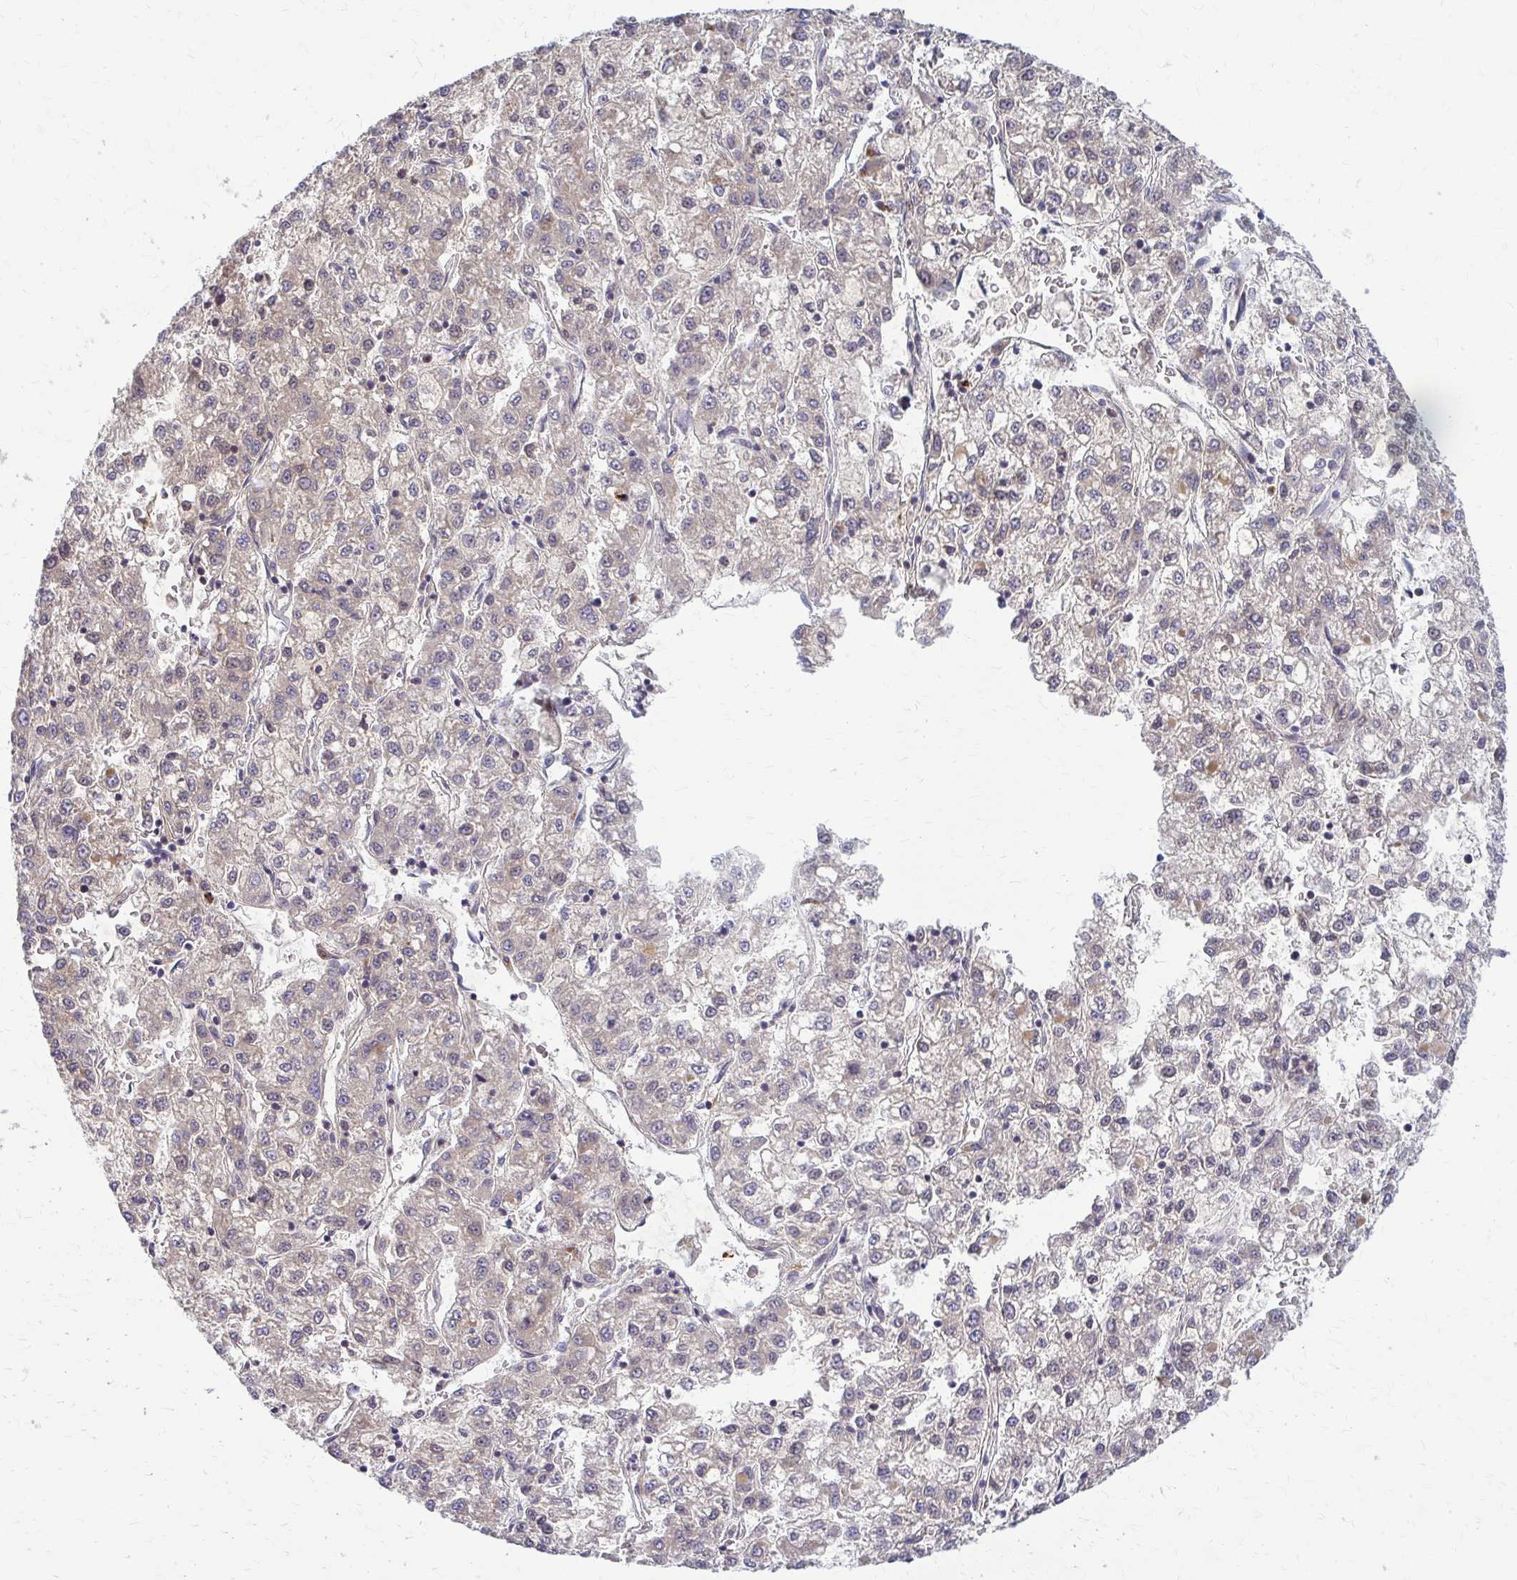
{"staining": {"intensity": "weak", "quantity": "<25%", "location": "cytoplasmic/membranous"}, "tissue": "liver cancer", "cell_type": "Tumor cells", "image_type": "cancer", "snomed": [{"axis": "morphology", "description": "Carcinoma, Hepatocellular, NOS"}, {"axis": "topography", "description": "Liver"}], "caption": "This is an IHC image of liver cancer (hepatocellular carcinoma). There is no staining in tumor cells.", "gene": "MCRIP2", "patient": {"sex": "male", "age": 40}}